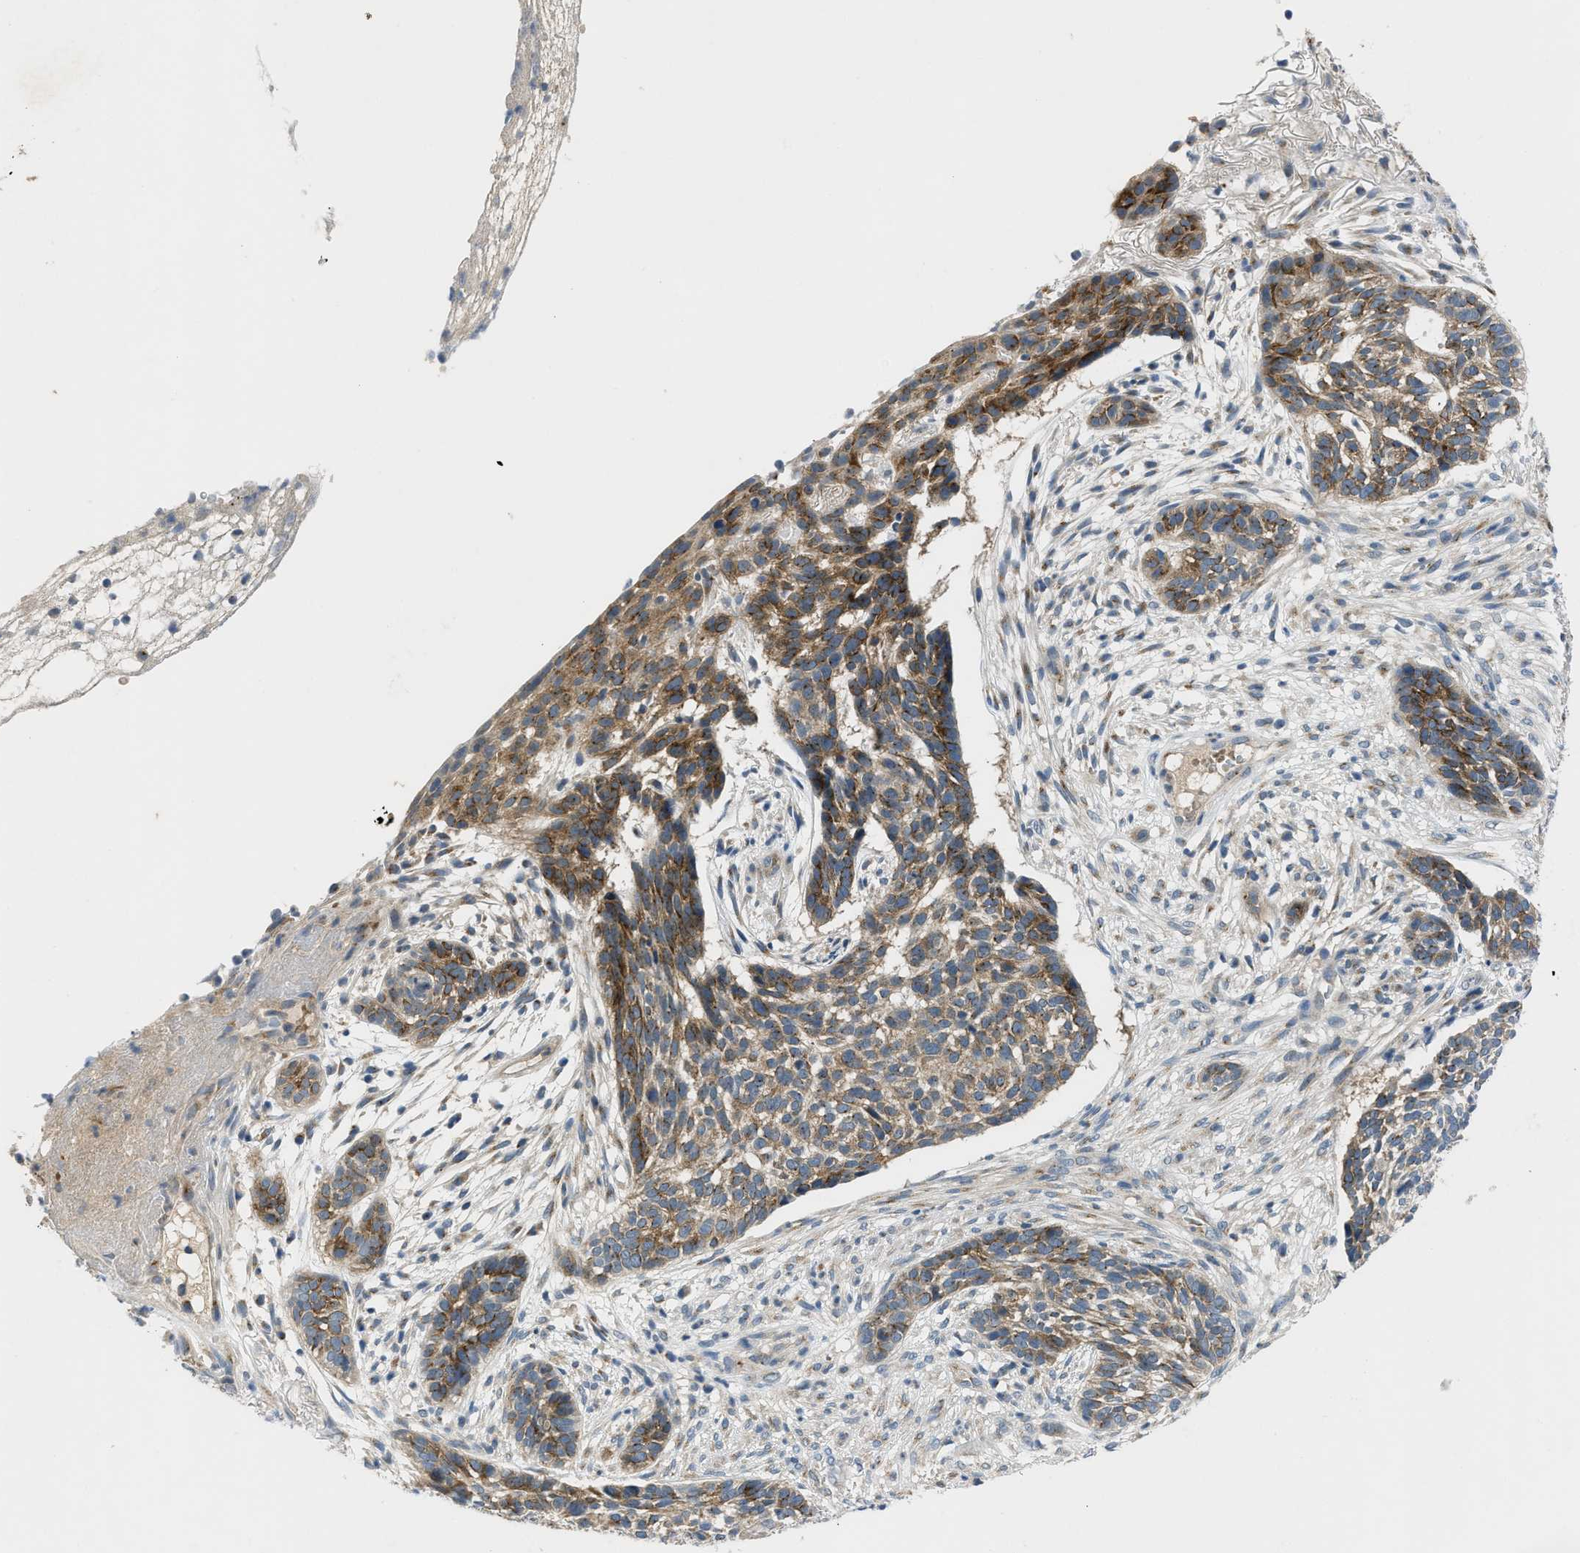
{"staining": {"intensity": "strong", "quantity": "25%-75%", "location": "cytoplasmic/membranous"}, "tissue": "skin cancer", "cell_type": "Tumor cells", "image_type": "cancer", "snomed": [{"axis": "morphology", "description": "Basal cell carcinoma"}, {"axis": "topography", "description": "Skin"}], "caption": "A high amount of strong cytoplasmic/membranous positivity is appreciated in approximately 25%-75% of tumor cells in skin cancer (basal cell carcinoma) tissue.", "gene": "PDE7A", "patient": {"sex": "male", "age": 85}}